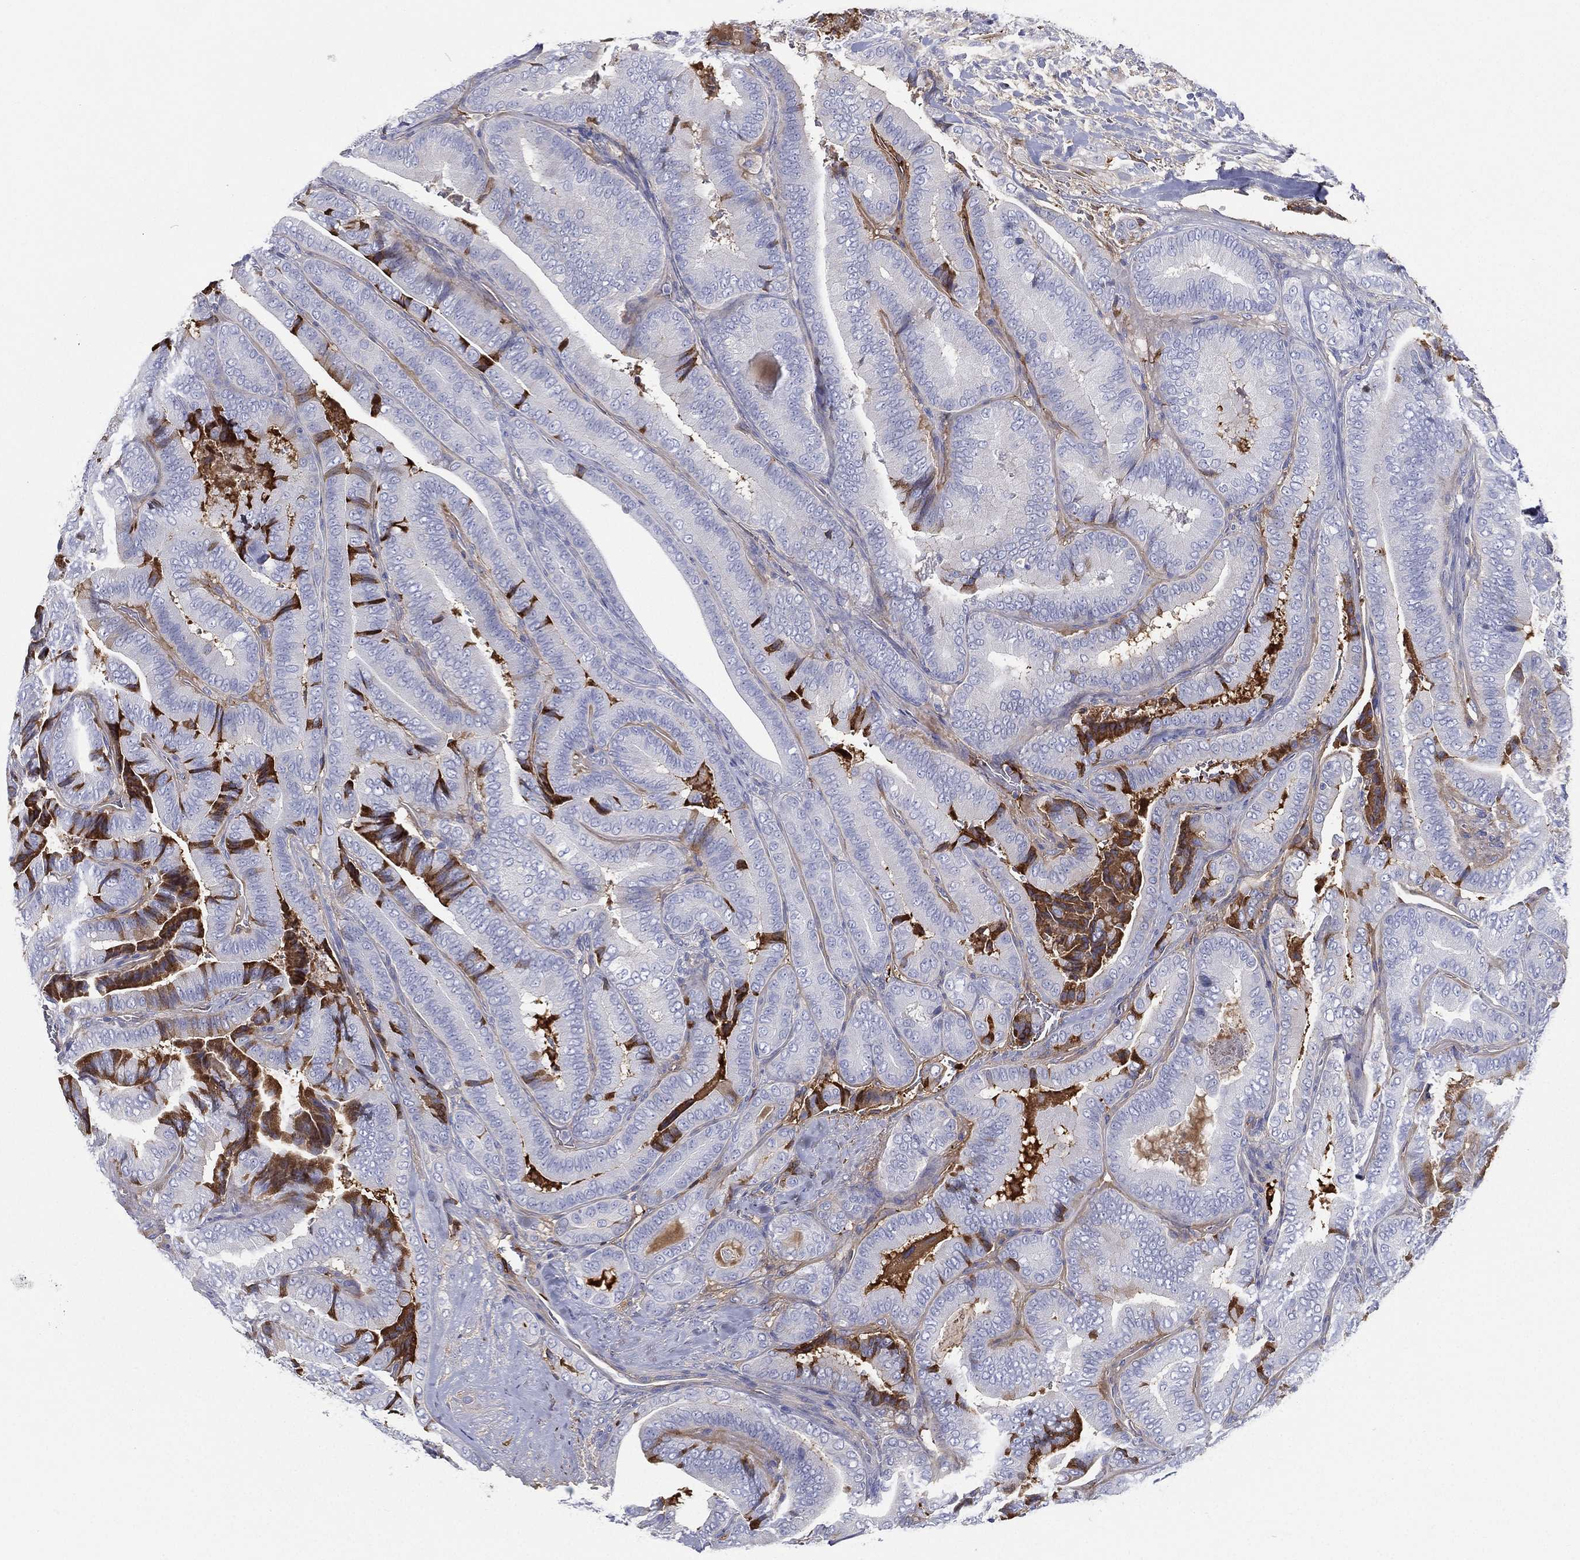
{"staining": {"intensity": "strong", "quantity": "<25%", "location": "cytoplasmic/membranous"}, "tissue": "thyroid cancer", "cell_type": "Tumor cells", "image_type": "cancer", "snomed": [{"axis": "morphology", "description": "Papillary adenocarcinoma, NOS"}, {"axis": "topography", "description": "Thyroid gland"}], "caption": "Thyroid papillary adenocarcinoma stained for a protein (brown) displays strong cytoplasmic/membranous positive staining in about <25% of tumor cells.", "gene": "IFNB1", "patient": {"sex": "male", "age": 61}}